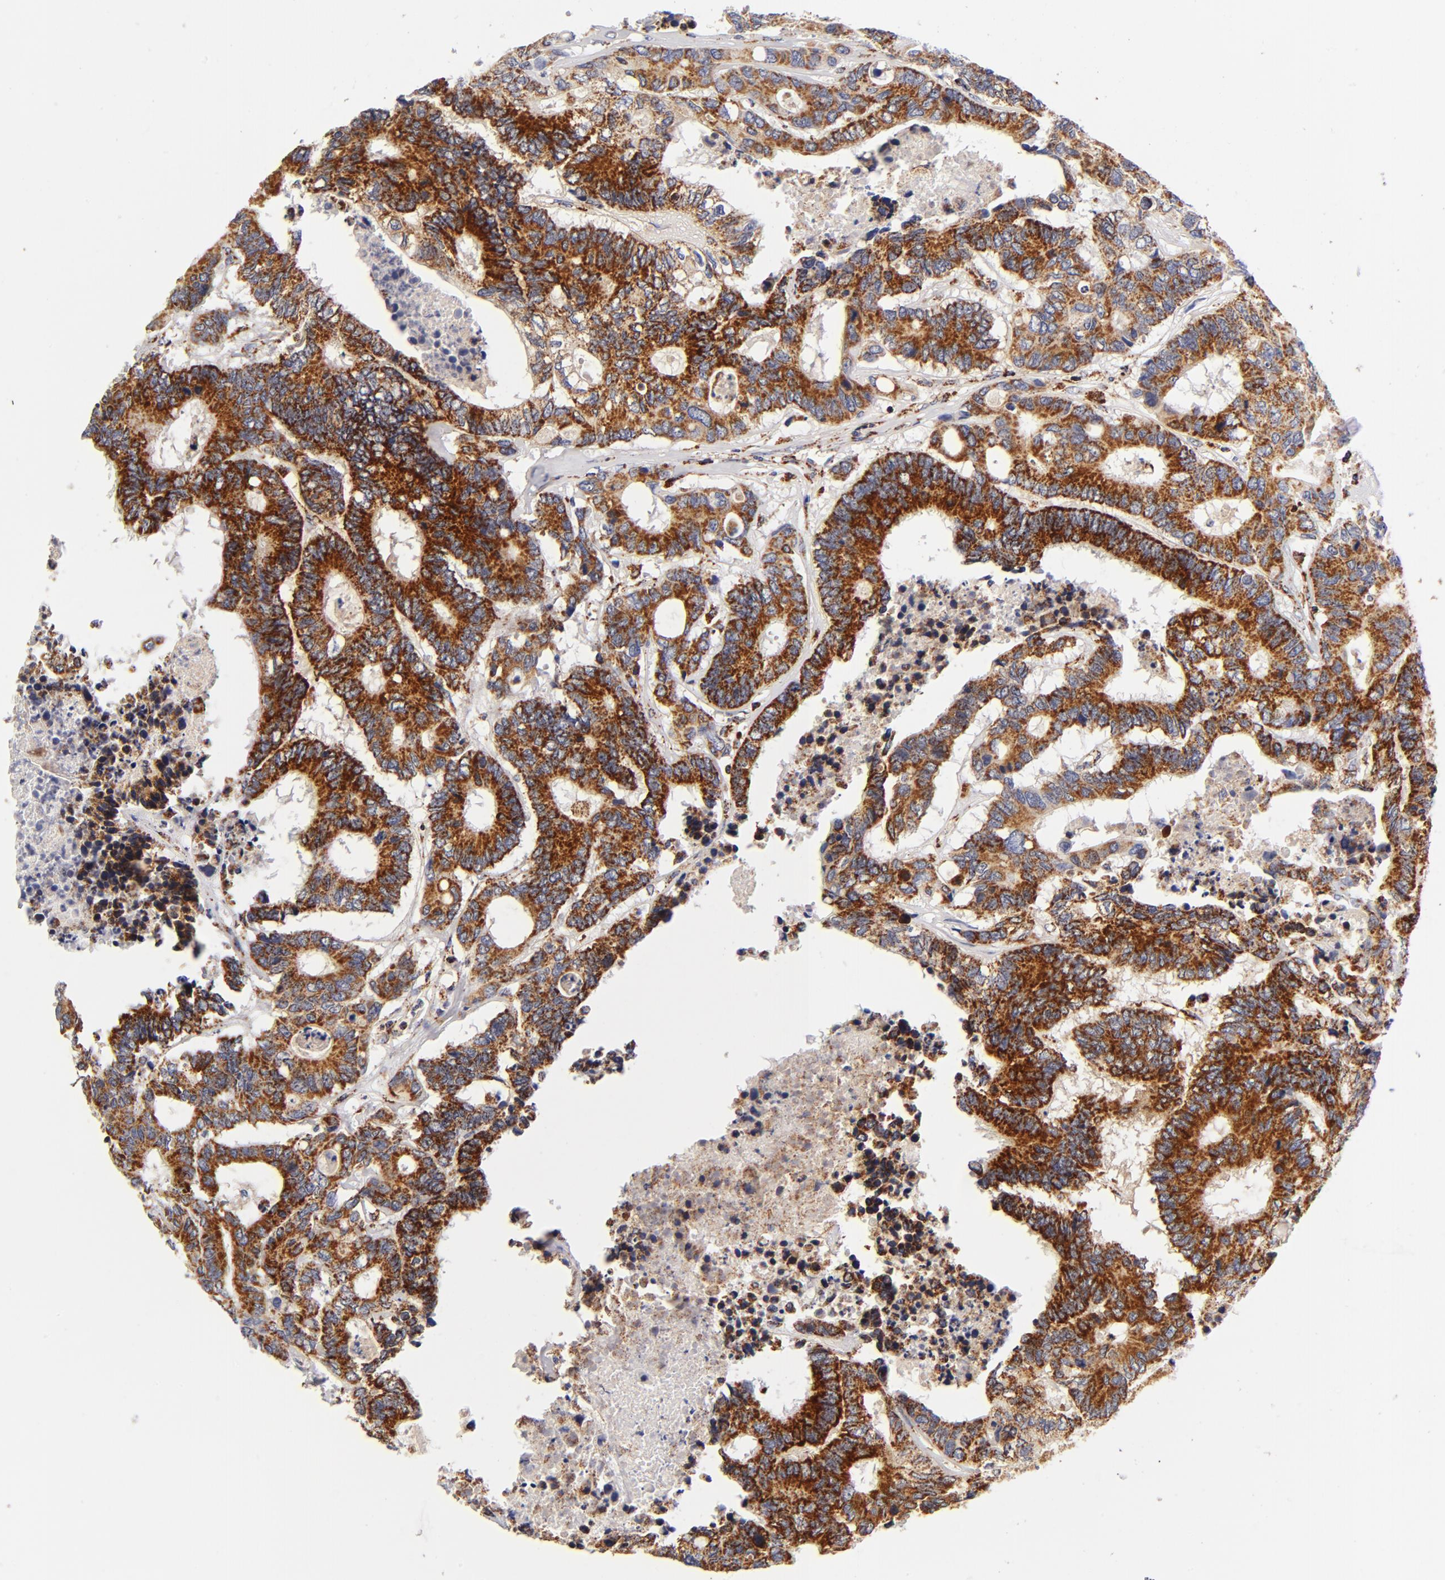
{"staining": {"intensity": "strong", "quantity": ">75%", "location": "cytoplasmic/membranous"}, "tissue": "colorectal cancer", "cell_type": "Tumor cells", "image_type": "cancer", "snomed": [{"axis": "morphology", "description": "Adenocarcinoma, NOS"}, {"axis": "topography", "description": "Rectum"}], "caption": "Brown immunohistochemical staining in human colorectal cancer (adenocarcinoma) shows strong cytoplasmic/membranous staining in about >75% of tumor cells.", "gene": "ECHS1", "patient": {"sex": "male", "age": 55}}